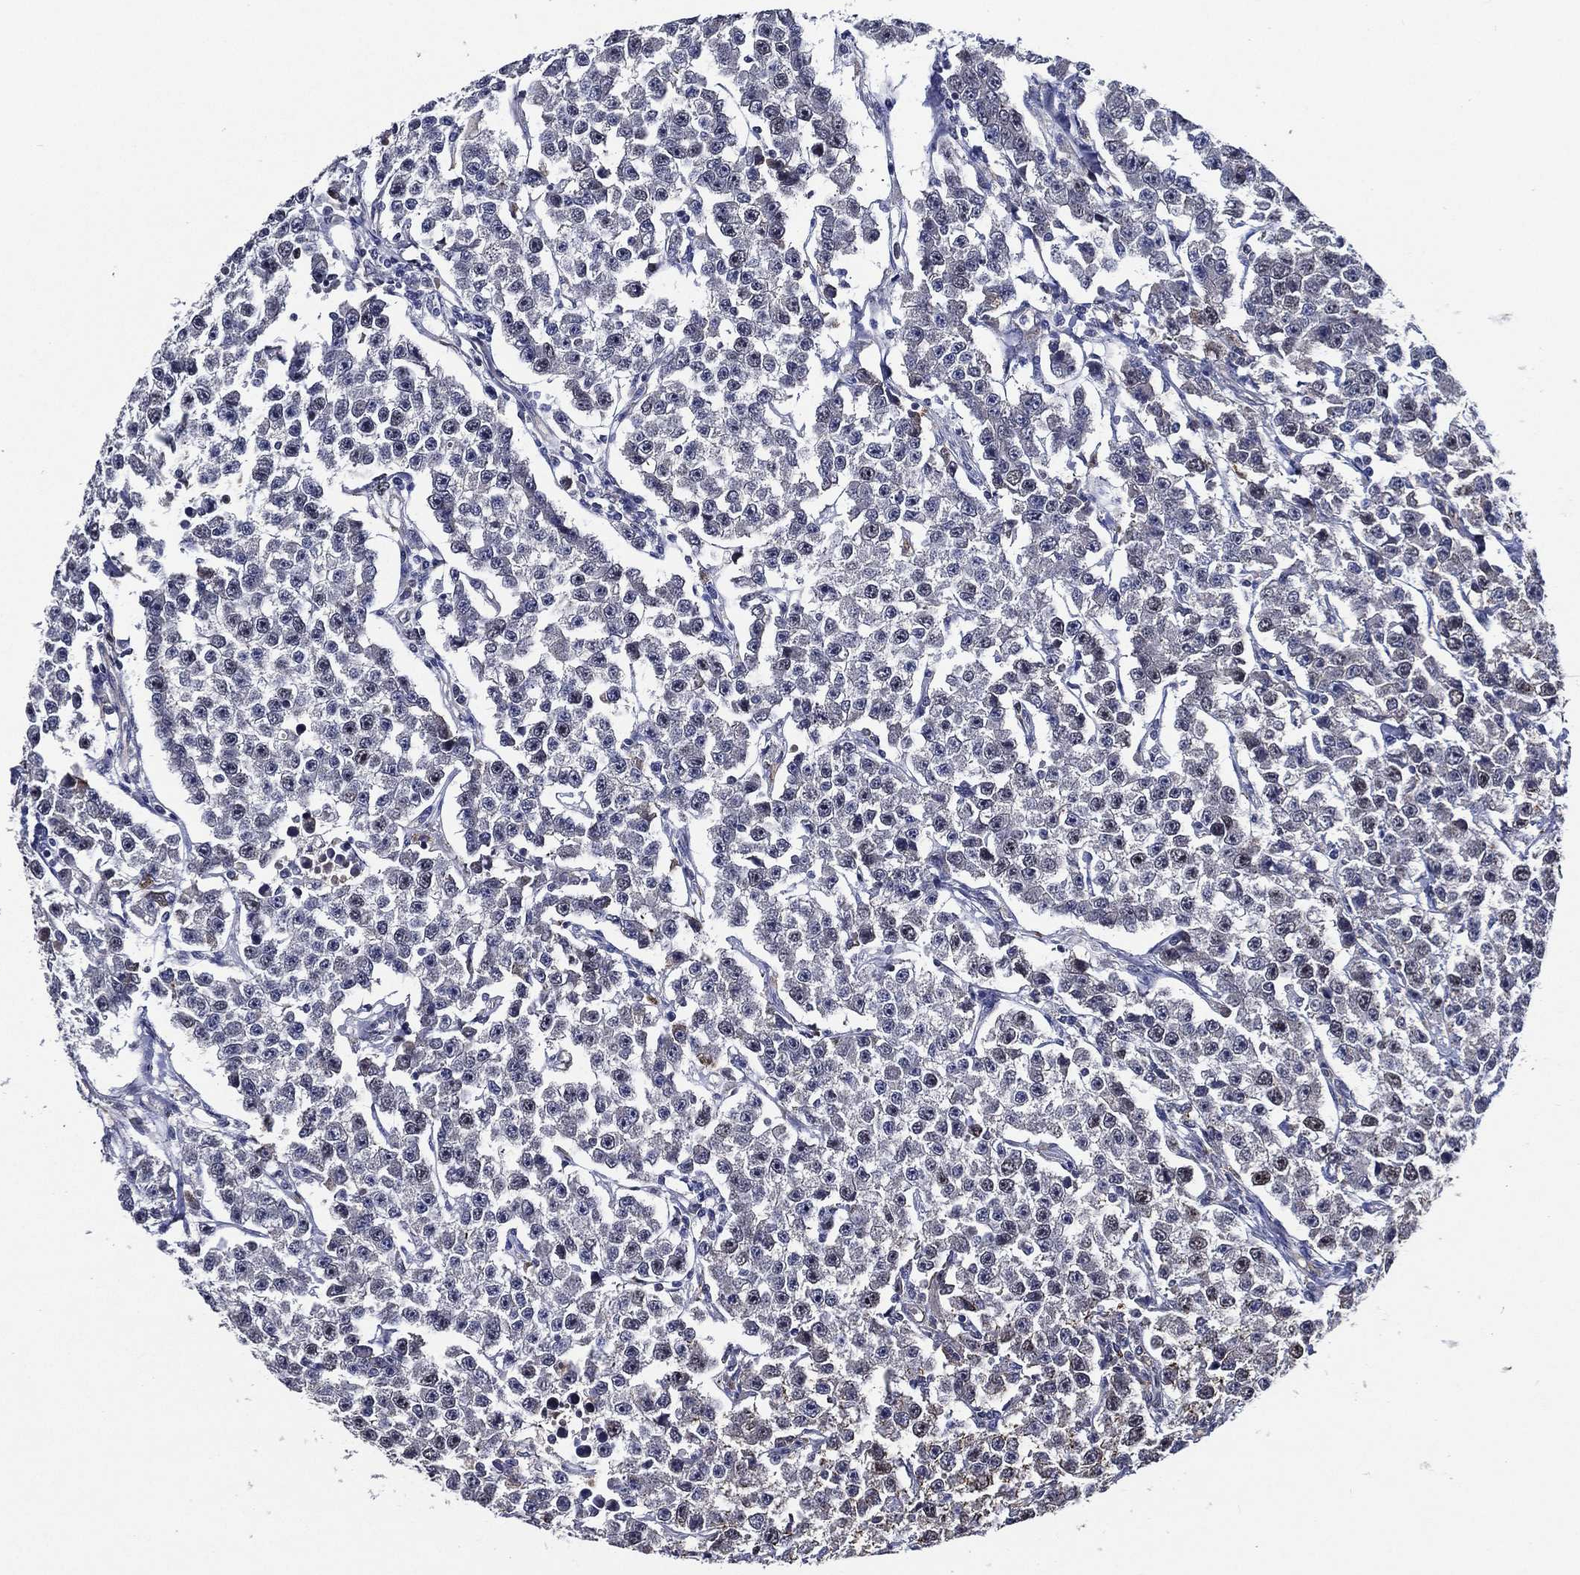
{"staining": {"intensity": "moderate", "quantity": "<25%", "location": "nuclear"}, "tissue": "testis cancer", "cell_type": "Tumor cells", "image_type": "cancer", "snomed": [{"axis": "morphology", "description": "Seminoma, NOS"}, {"axis": "topography", "description": "Testis"}], "caption": "An immunohistochemistry histopathology image of tumor tissue is shown. Protein staining in brown highlights moderate nuclear positivity in testis seminoma within tumor cells.", "gene": "KIF20B", "patient": {"sex": "male", "age": 59}}